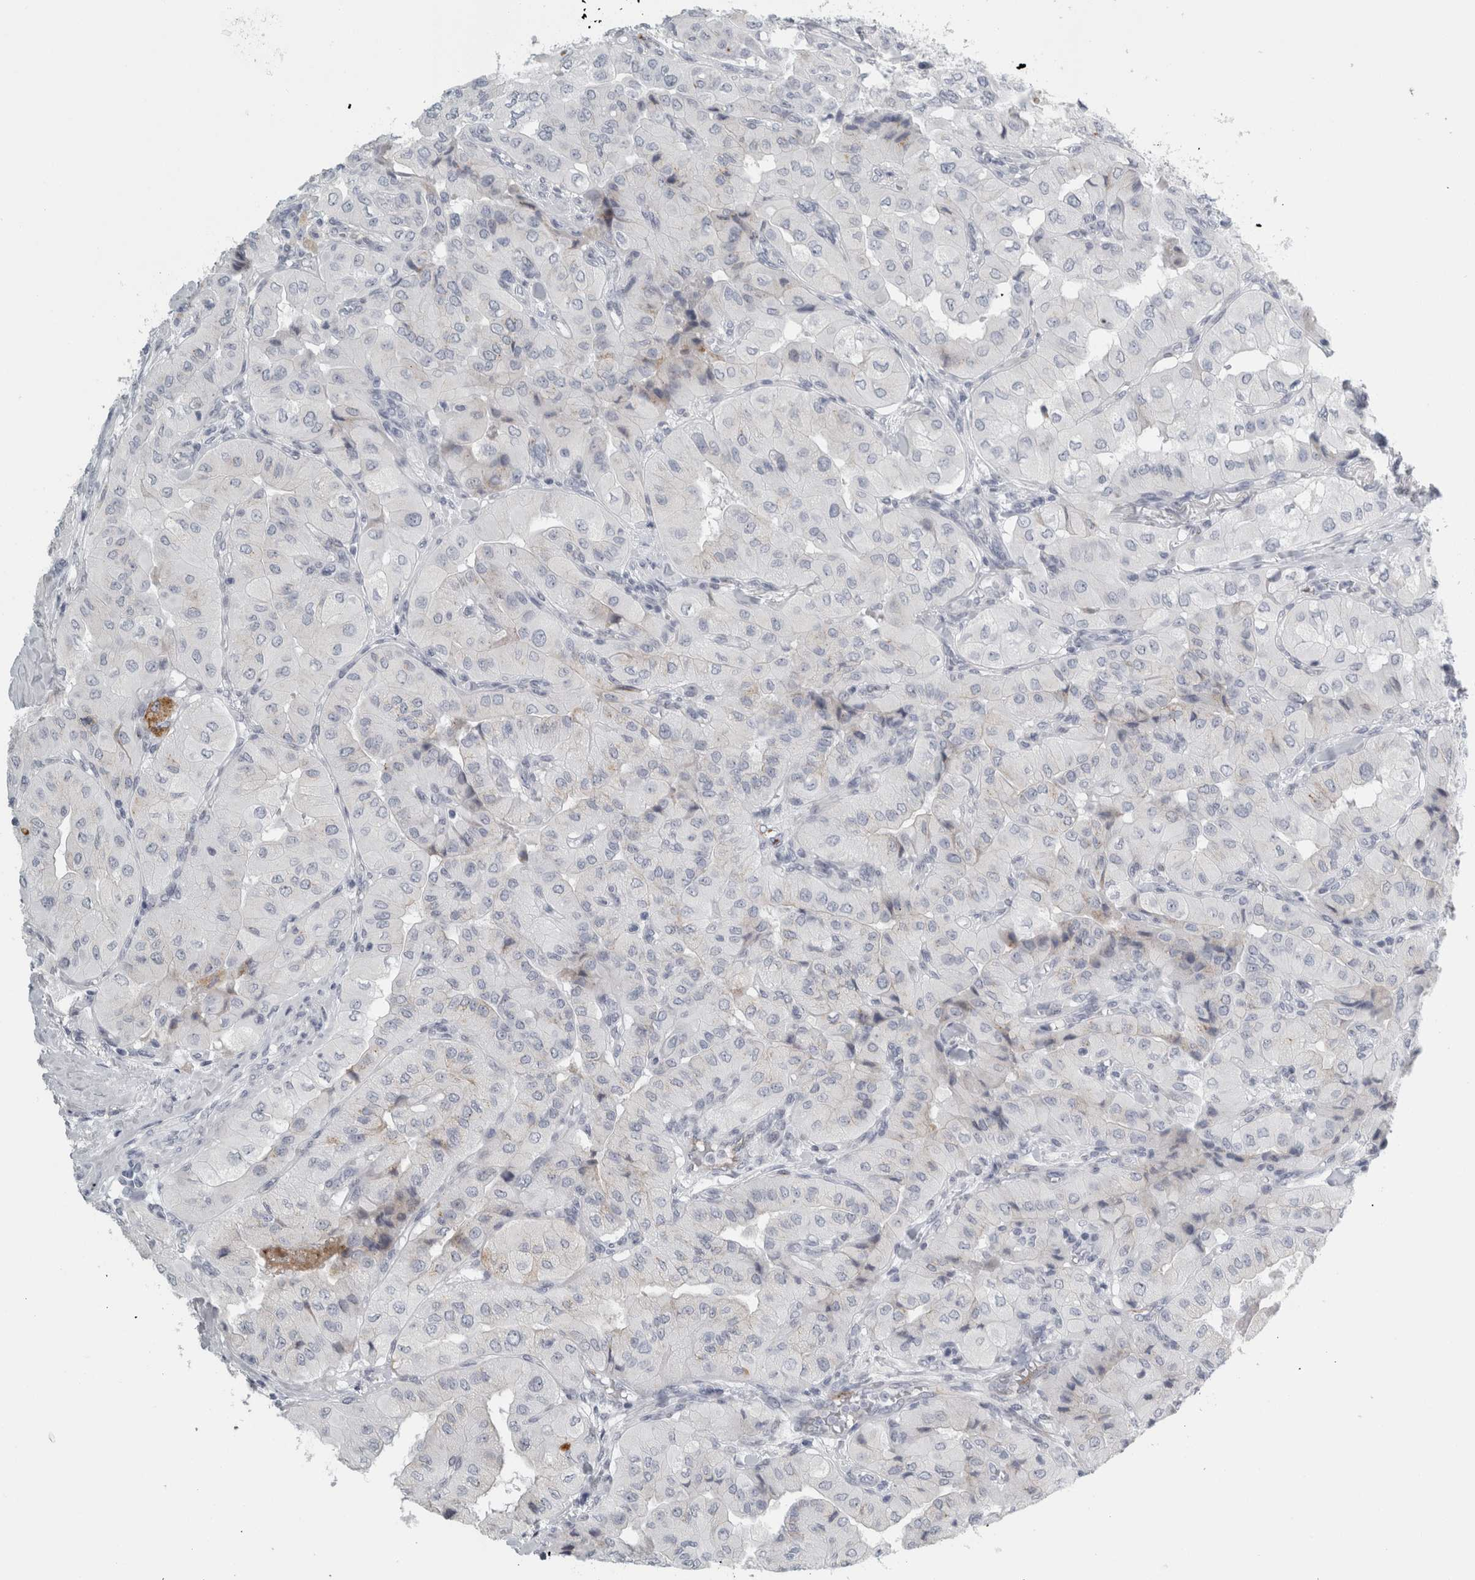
{"staining": {"intensity": "negative", "quantity": "none", "location": "none"}, "tissue": "thyroid cancer", "cell_type": "Tumor cells", "image_type": "cancer", "snomed": [{"axis": "morphology", "description": "Papillary adenocarcinoma, NOS"}, {"axis": "topography", "description": "Thyroid gland"}], "caption": "High power microscopy histopathology image of an IHC histopathology image of thyroid papillary adenocarcinoma, revealing no significant staining in tumor cells.", "gene": "CPE", "patient": {"sex": "female", "age": 59}}